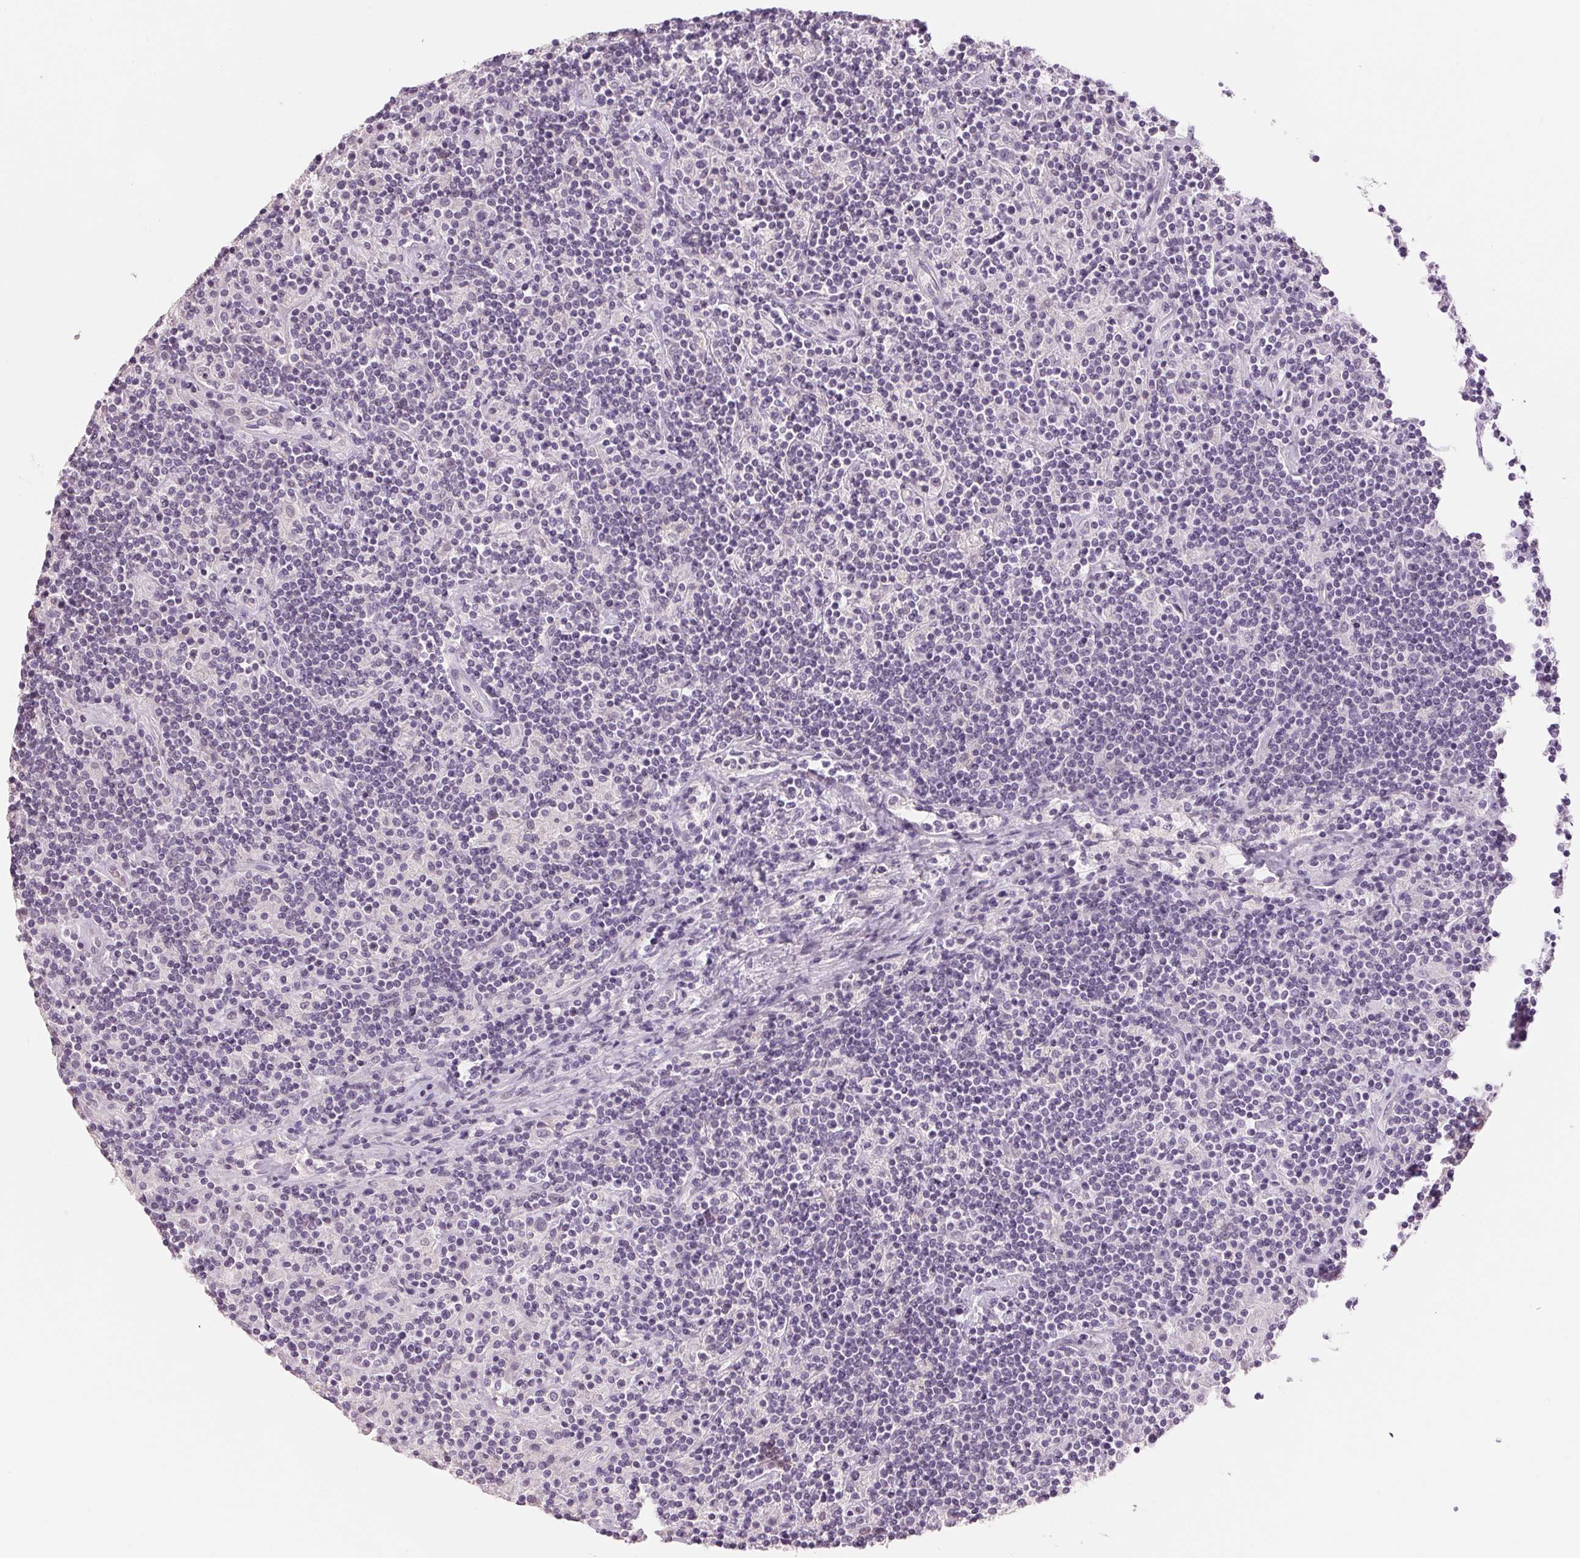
{"staining": {"intensity": "negative", "quantity": "none", "location": "none"}, "tissue": "lymphoma", "cell_type": "Tumor cells", "image_type": "cancer", "snomed": [{"axis": "morphology", "description": "Hodgkin's disease, NOS"}, {"axis": "topography", "description": "Lymph node"}], "caption": "Protein analysis of Hodgkin's disease exhibits no significant positivity in tumor cells.", "gene": "IGFBP1", "patient": {"sex": "male", "age": 70}}